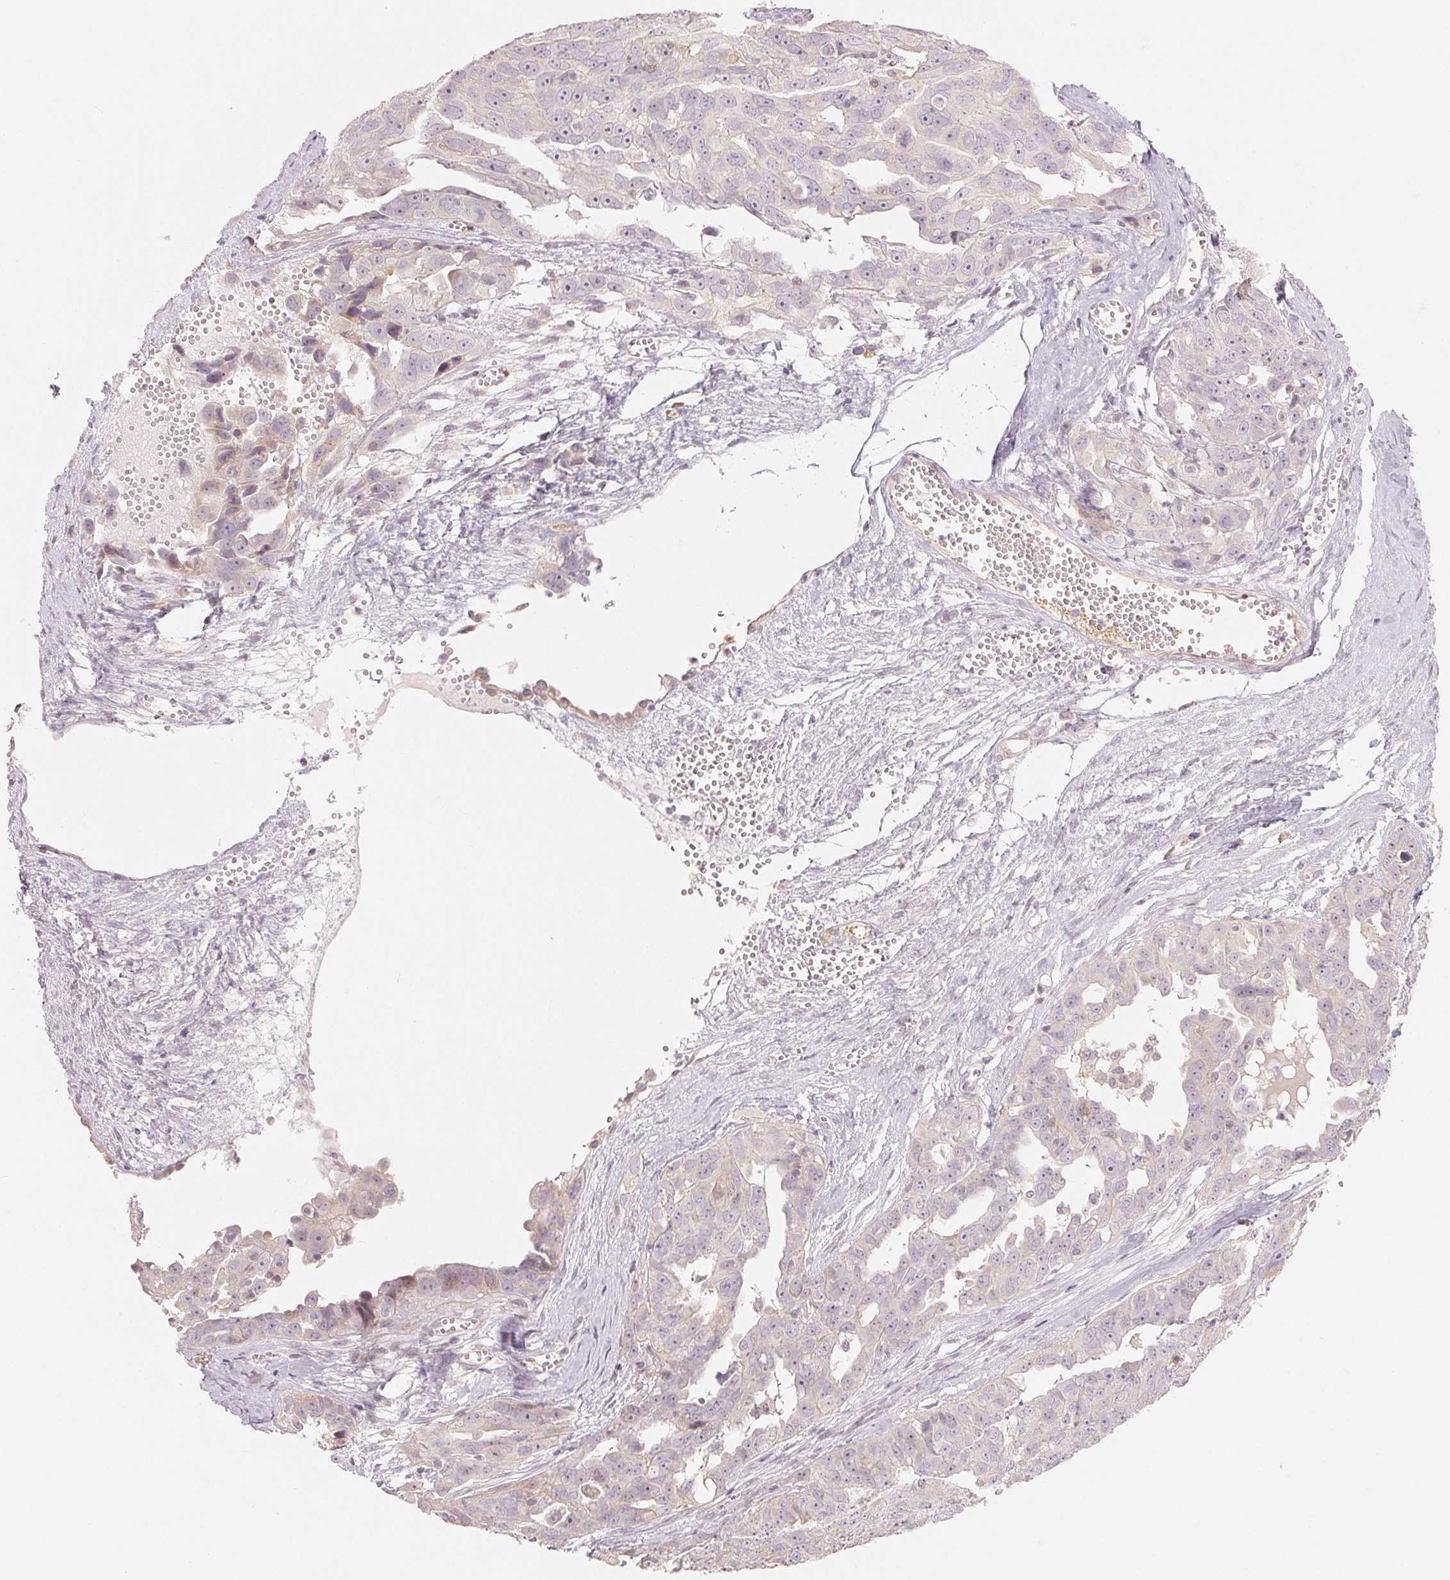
{"staining": {"intensity": "negative", "quantity": "none", "location": "none"}, "tissue": "ovarian cancer", "cell_type": "Tumor cells", "image_type": "cancer", "snomed": [{"axis": "morphology", "description": "Carcinoma, endometroid"}, {"axis": "topography", "description": "Ovary"}], "caption": "There is no significant expression in tumor cells of endometroid carcinoma (ovarian).", "gene": "DENND2C", "patient": {"sex": "female", "age": 70}}